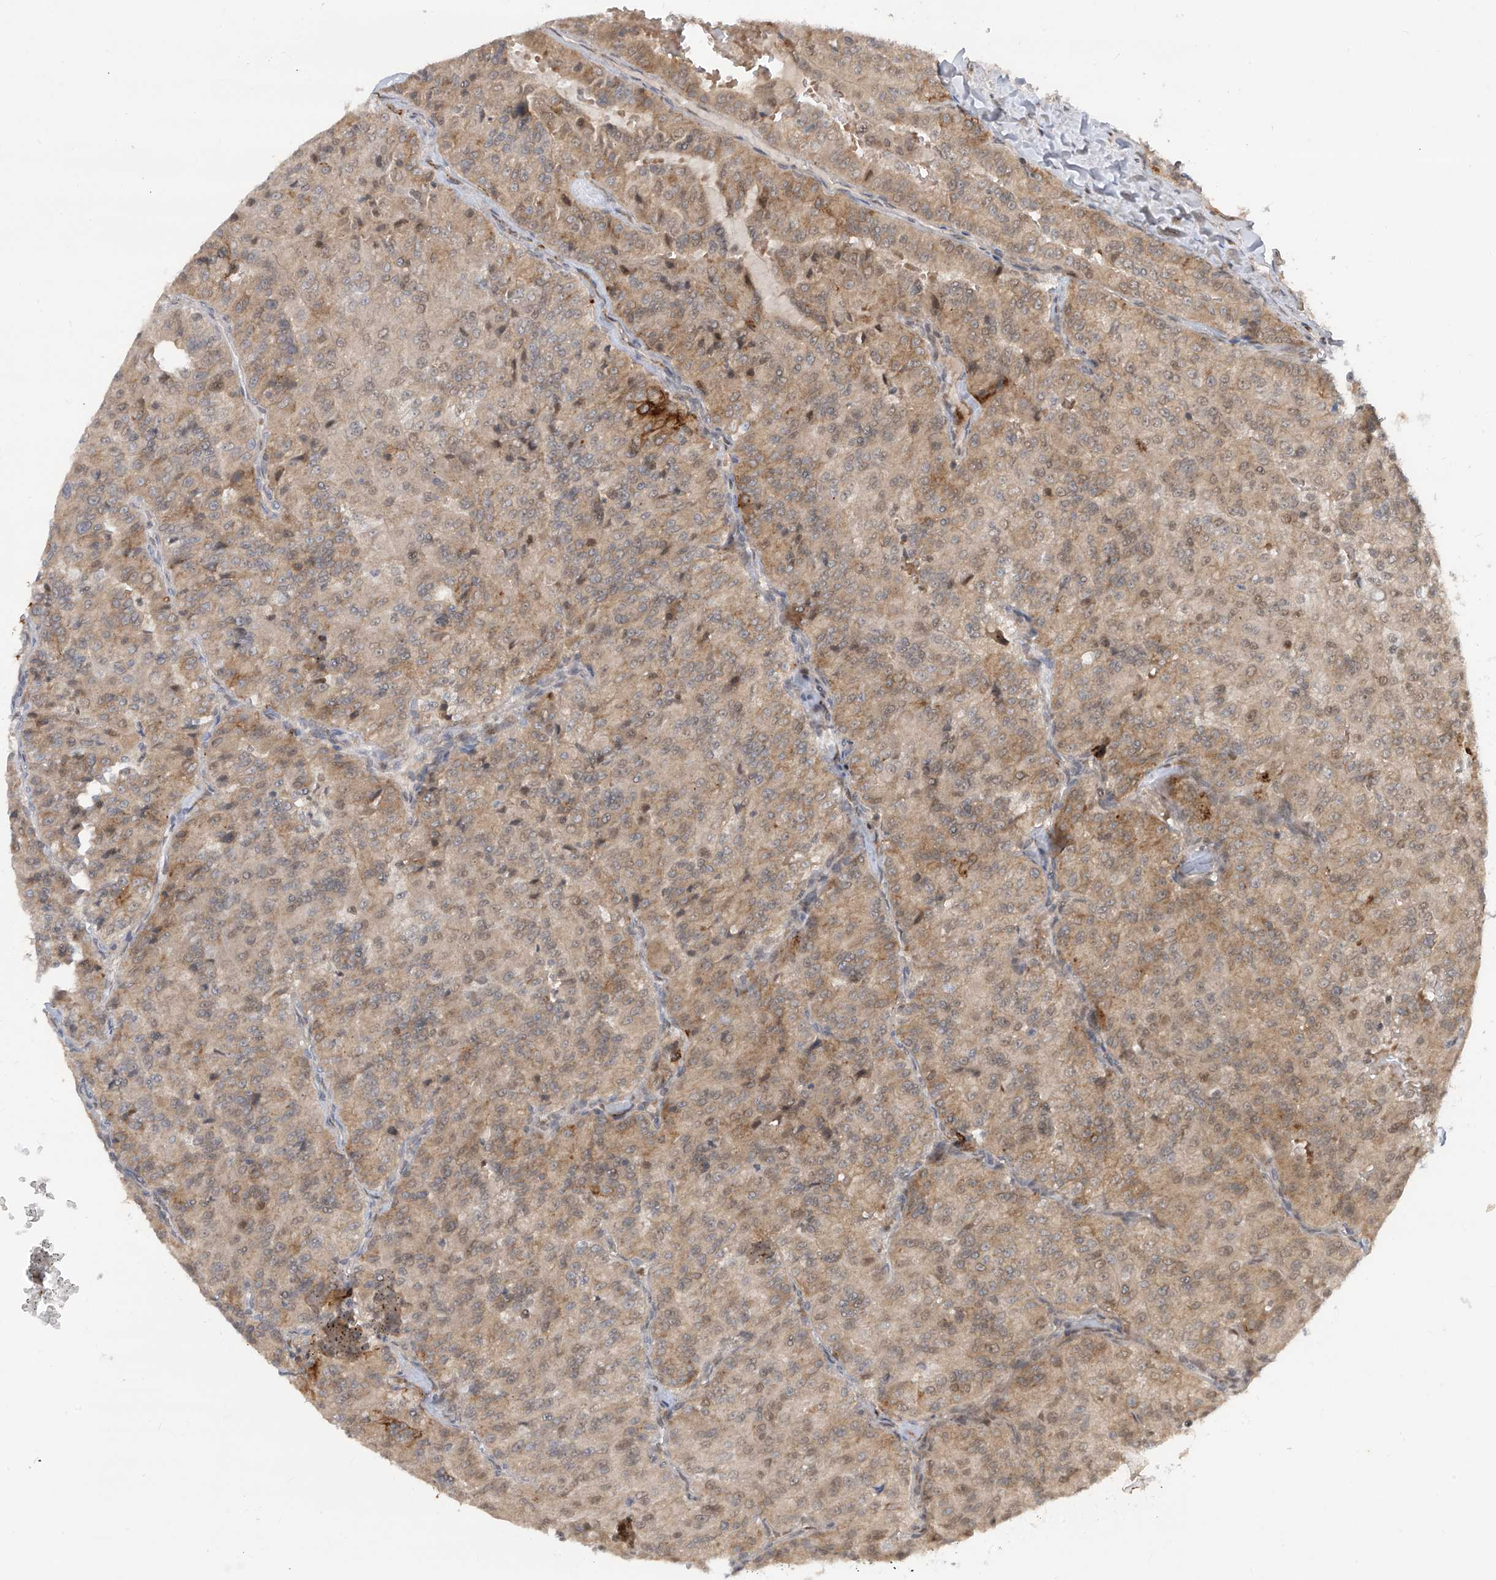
{"staining": {"intensity": "moderate", "quantity": ">75%", "location": "cytoplasmic/membranous"}, "tissue": "renal cancer", "cell_type": "Tumor cells", "image_type": "cancer", "snomed": [{"axis": "morphology", "description": "Adenocarcinoma, NOS"}, {"axis": "topography", "description": "Kidney"}], "caption": "Immunohistochemistry micrograph of human renal cancer (adenocarcinoma) stained for a protein (brown), which demonstrates medium levels of moderate cytoplasmic/membranous expression in about >75% of tumor cells.", "gene": "LAGE3", "patient": {"sex": "female", "age": 63}}